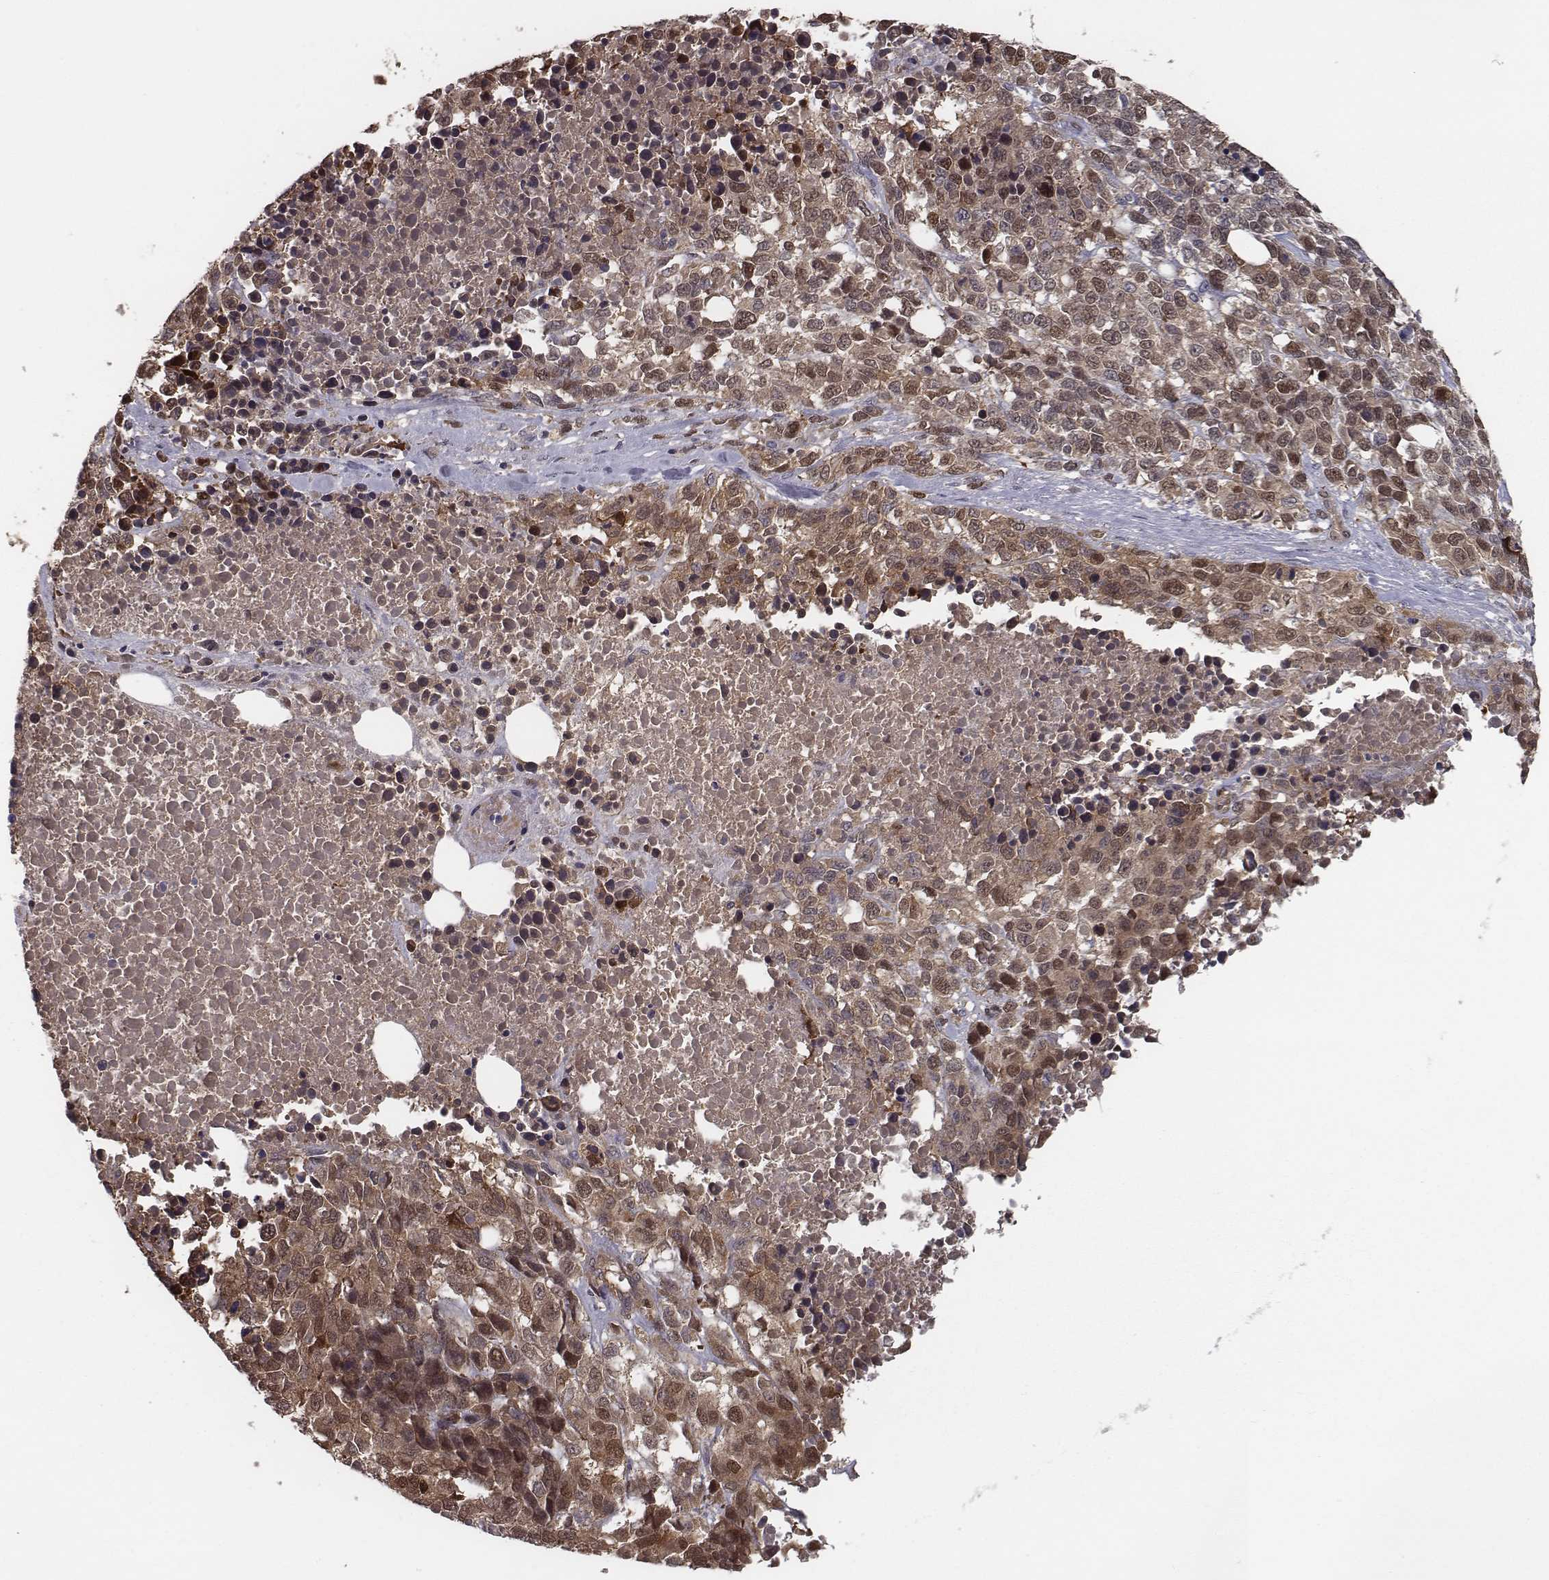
{"staining": {"intensity": "moderate", "quantity": ">75%", "location": "cytoplasmic/membranous,nuclear"}, "tissue": "melanoma", "cell_type": "Tumor cells", "image_type": "cancer", "snomed": [{"axis": "morphology", "description": "Malignant melanoma, Metastatic site"}, {"axis": "topography", "description": "Skin"}], "caption": "Immunohistochemistry (IHC) (DAB) staining of human melanoma shows moderate cytoplasmic/membranous and nuclear protein staining in approximately >75% of tumor cells.", "gene": "ISYNA1", "patient": {"sex": "male", "age": 84}}